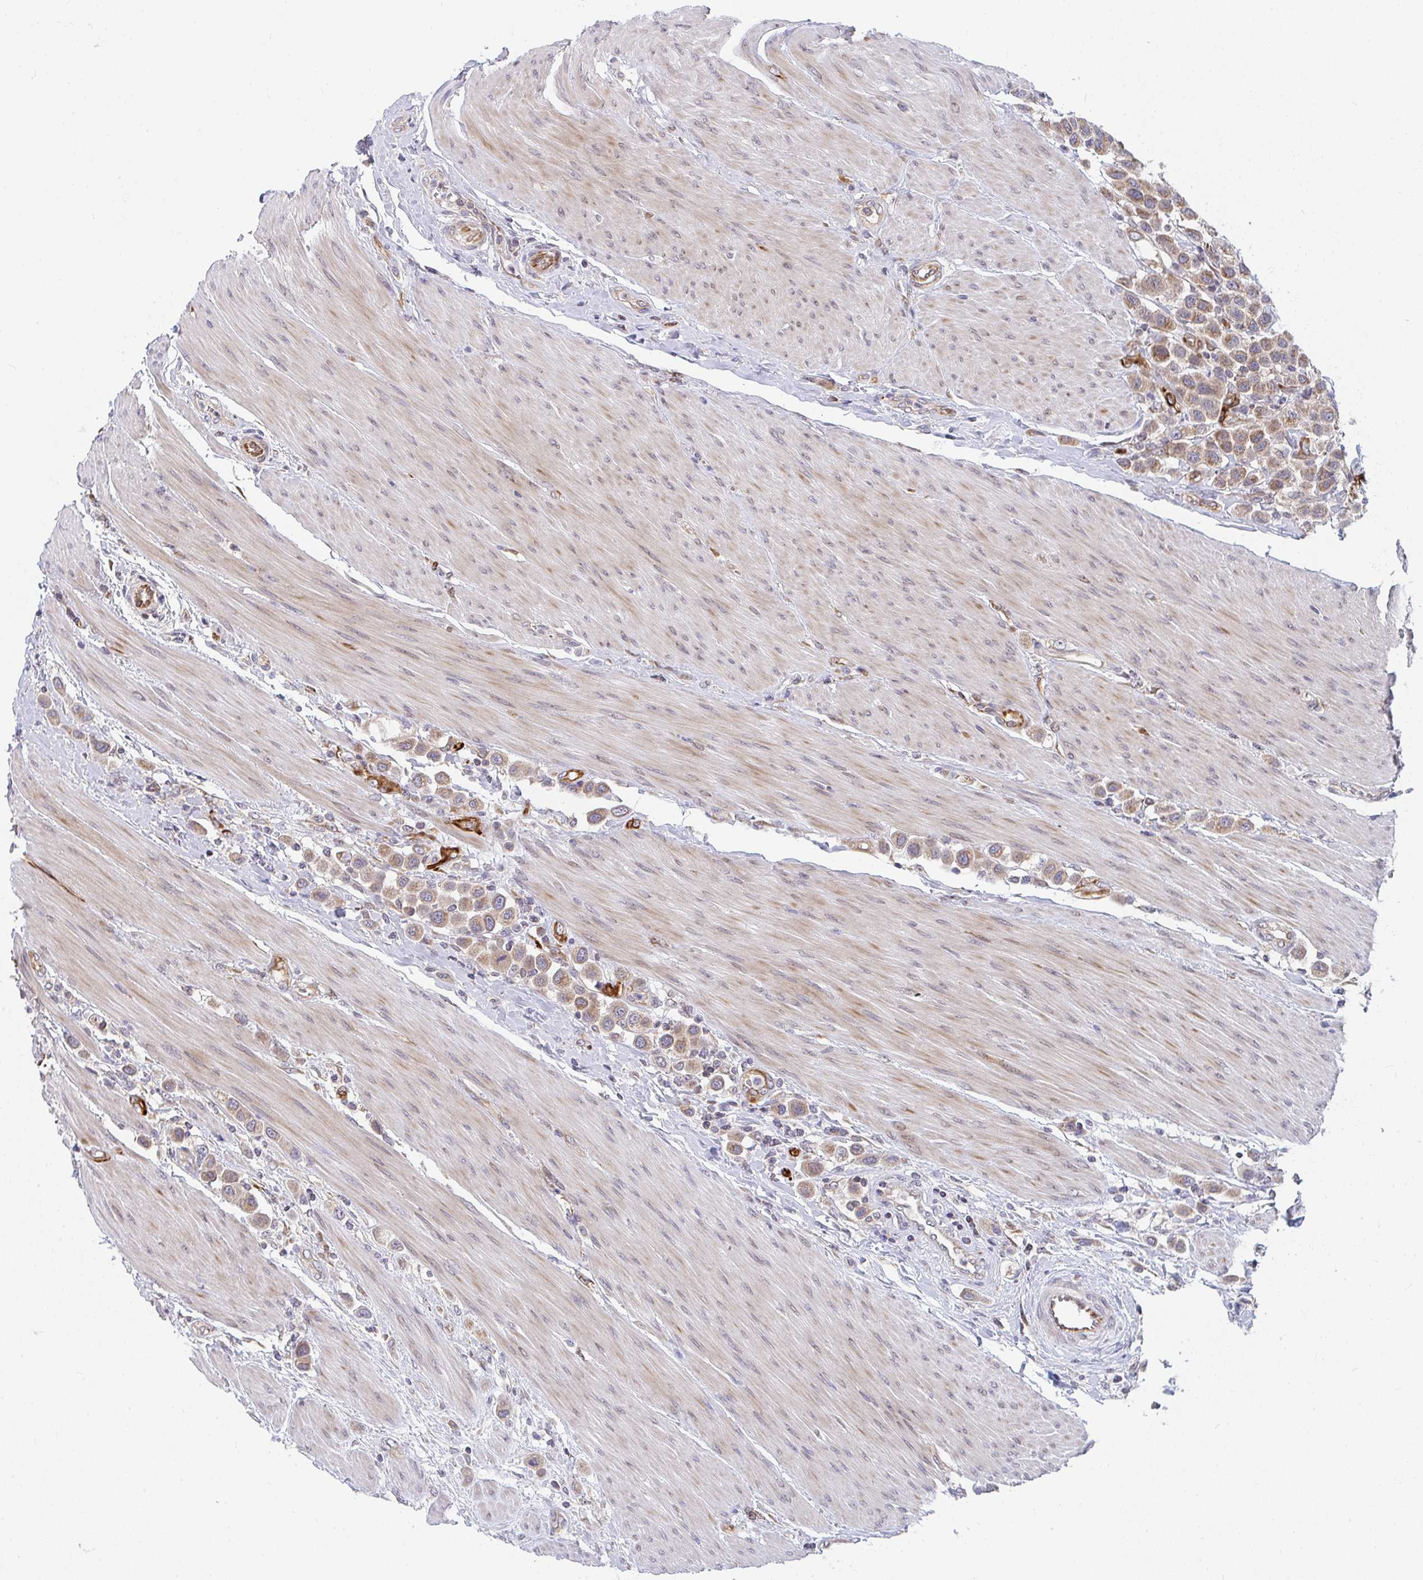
{"staining": {"intensity": "moderate", "quantity": ">75%", "location": "cytoplasmic/membranous"}, "tissue": "urothelial cancer", "cell_type": "Tumor cells", "image_type": "cancer", "snomed": [{"axis": "morphology", "description": "Urothelial carcinoma, High grade"}, {"axis": "topography", "description": "Urinary bladder"}], "caption": "Protein expression analysis of human urothelial carcinoma (high-grade) reveals moderate cytoplasmic/membranous staining in approximately >75% of tumor cells.", "gene": "EIF1AD", "patient": {"sex": "male", "age": 50}}